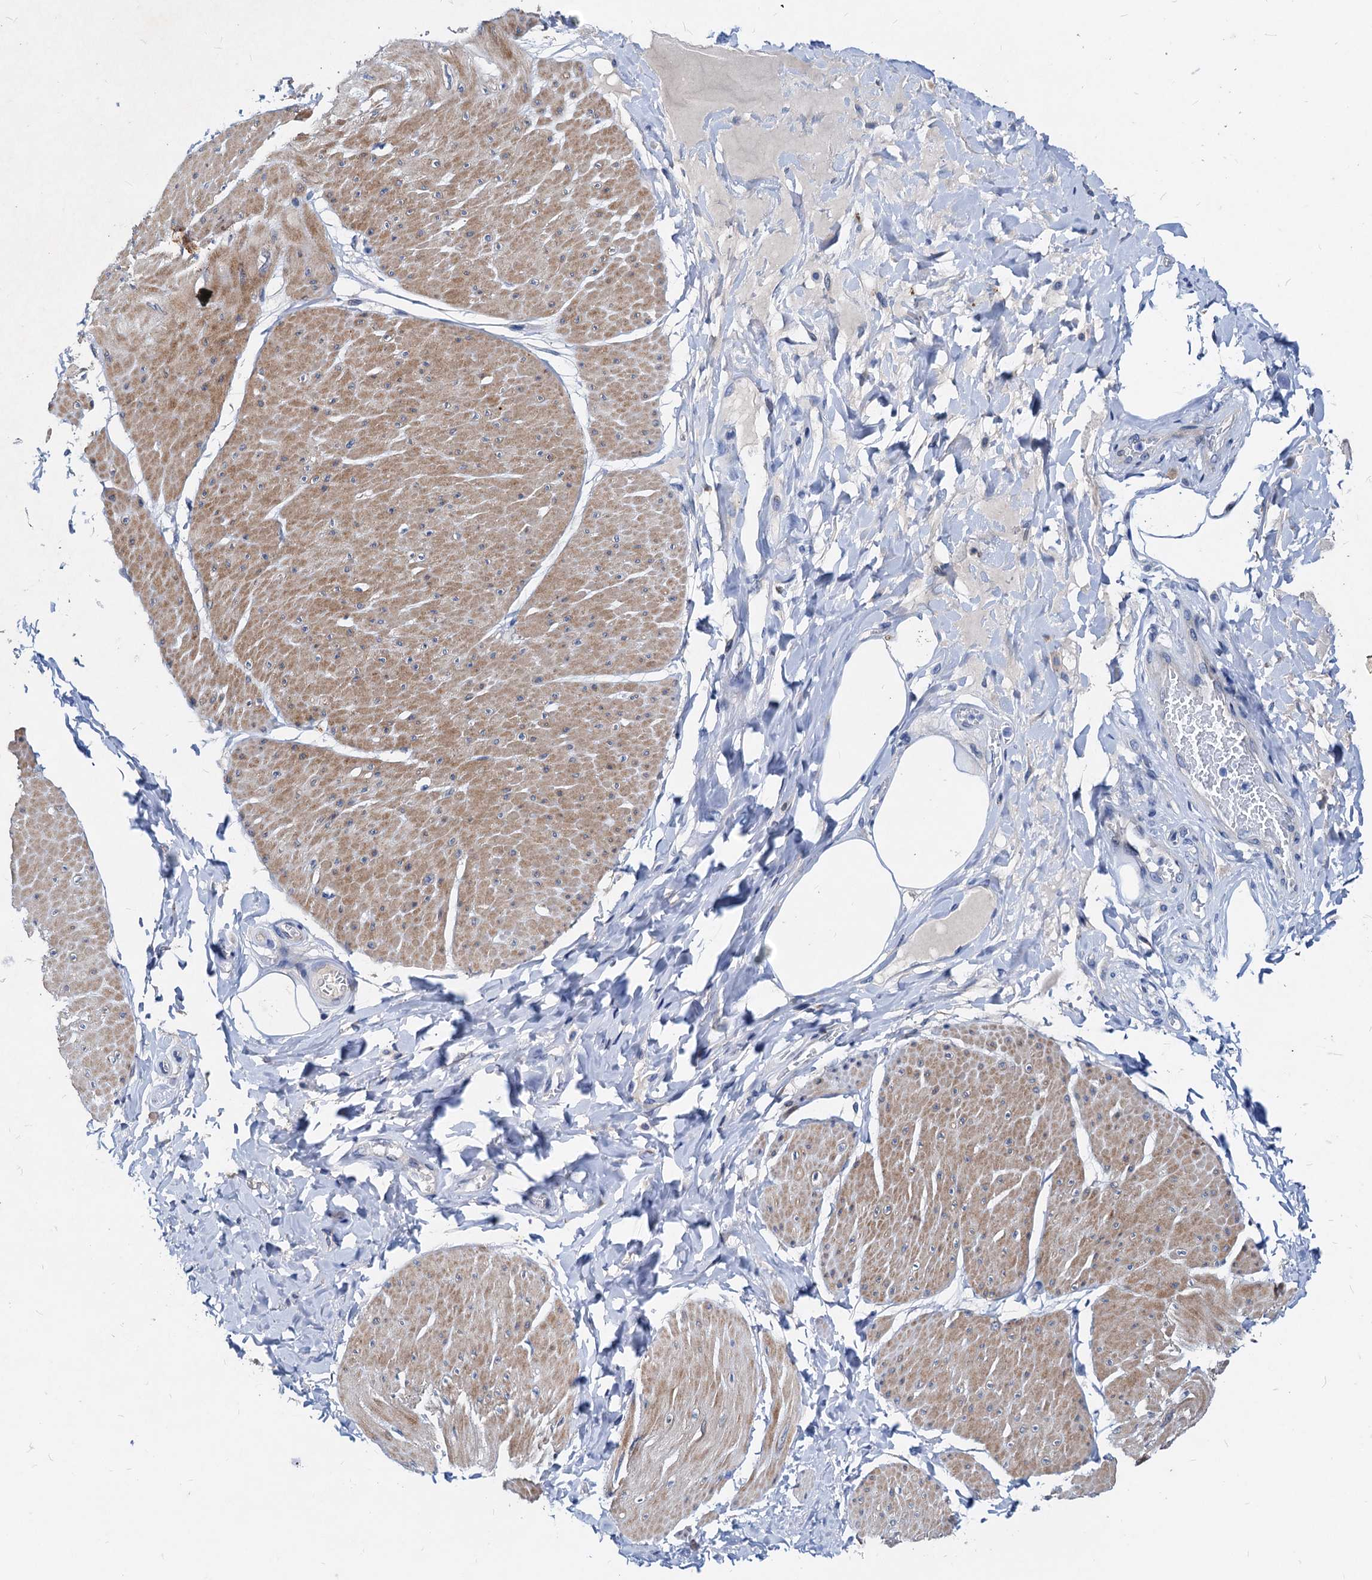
{"staining": {"intensity": "moderate", "quantity": ">75%", "location": "cytoplasmic/membranous"}, "tissue": "smooth muscle", "cell_type": "Smooth muscle cells", "image_type": "normal", "snomed": [{"axis": "morphology", "description": "Urothelial carcinoma, High grade"}, {"axis": "topography", "description": "Urinary bladder"}], "caption": "About >75% of smooth muscle cells in benign human smooth muscle demonstrate moderate cytoplasmic/membranous protein expression as visualized by brown immunohistochemical staining.", "gene": "HSF2", "patient": {"sex": "male", "age": 46}}